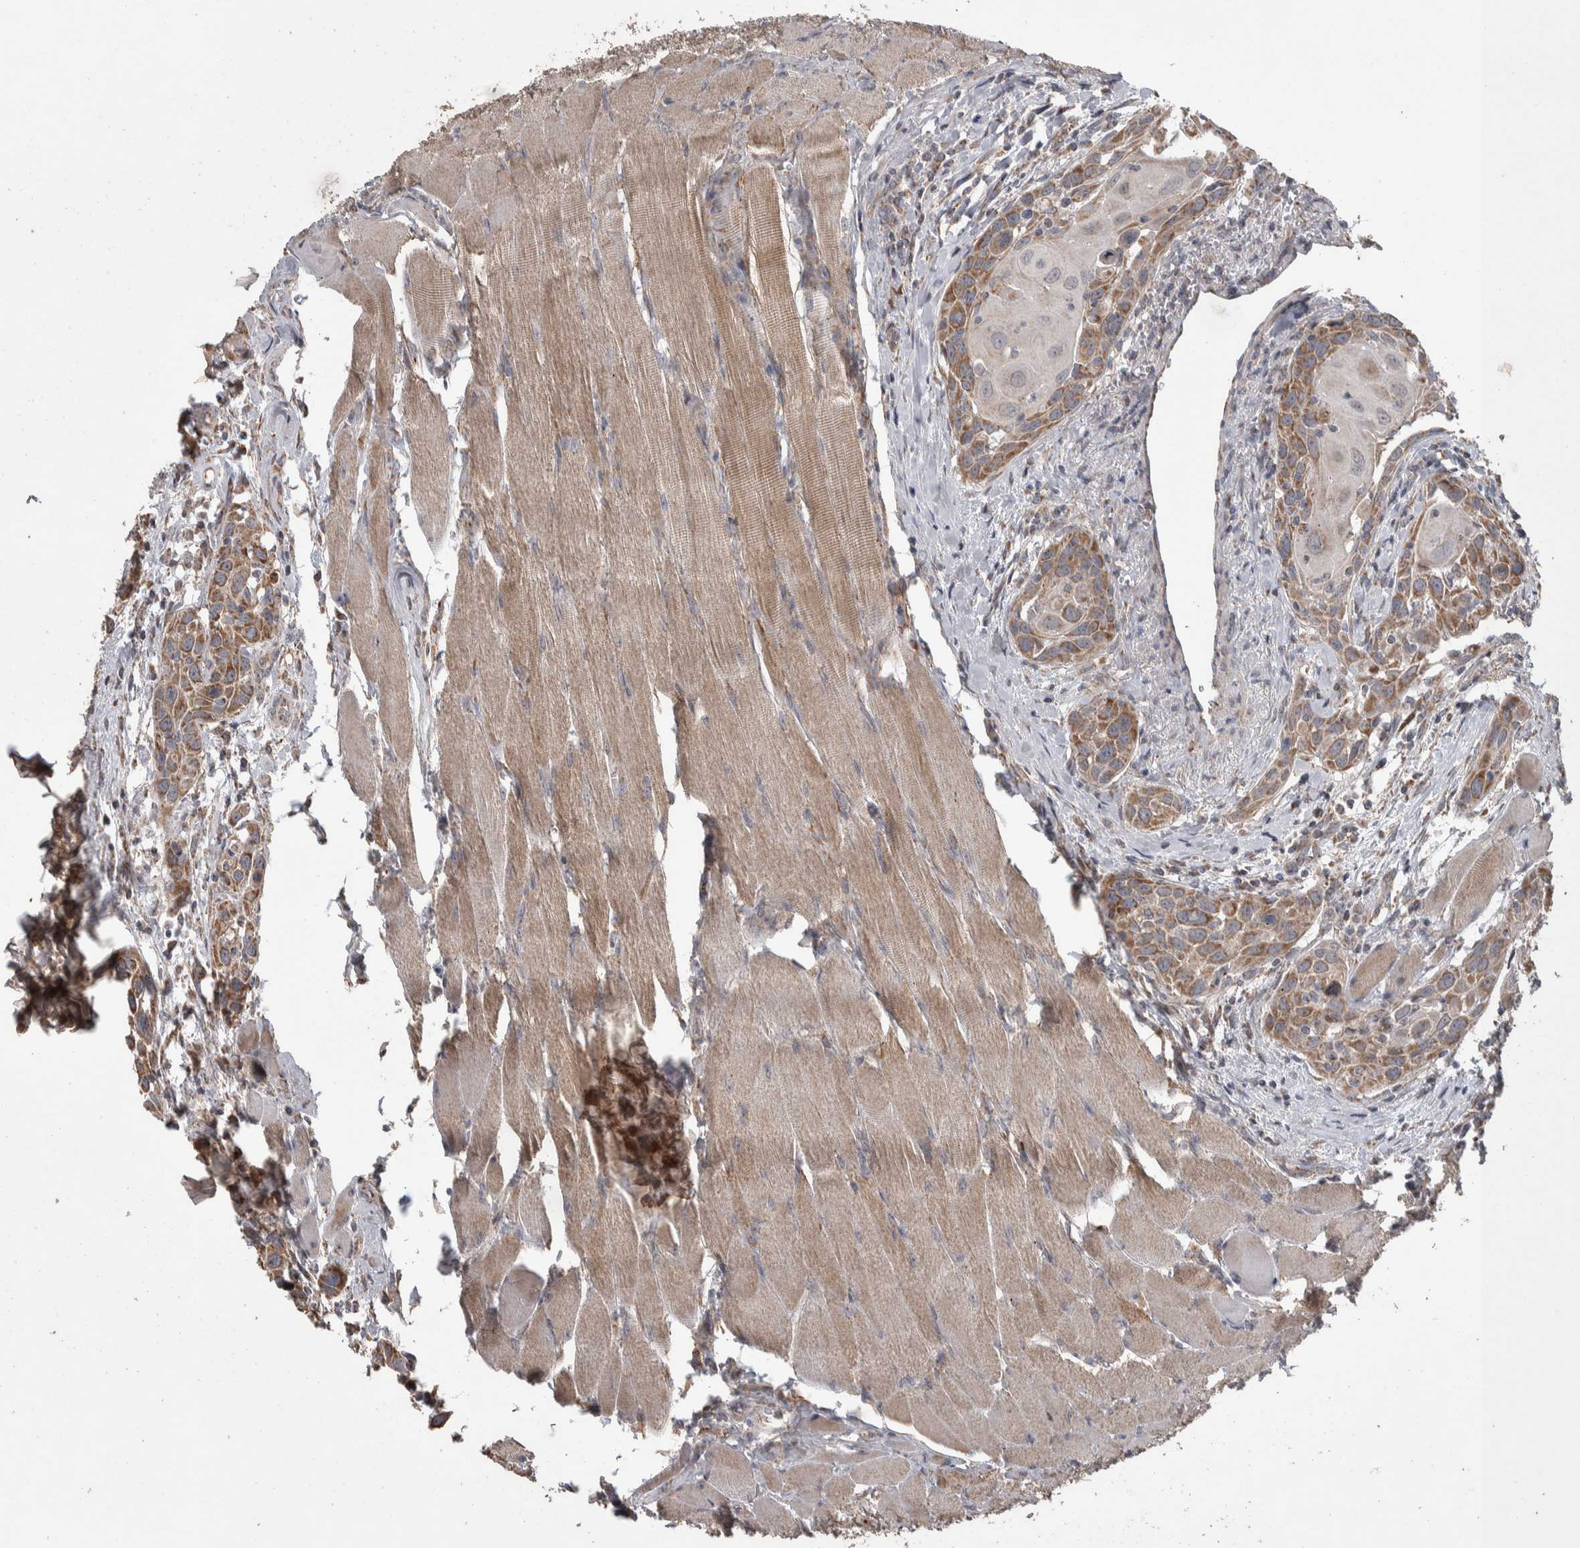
{"staining": {"intensity": "moderate", "quantity": ">75%", "location": "cytoplasmic/membranous"}, "tissue": "head and neck cancer", "cell_type": "Tumor cells", "image_type": "cancer", "snomed": [{"axis": "morphology", "description": "Squamous cell carcinoma, NOS"}, {"axis": "topography", "description": "Oral tissue"}, {"axis": "topography", "description": "Head-Neck"}], "caption": "Brown immunohistochemical staining in human head and neck squamous cell carcinoma displays moderate cytoplasmic/membranous expression in approximately >75% of tumor cells.", "gene": "SCO1", "patient": {"sex": "female", "age": 50}}